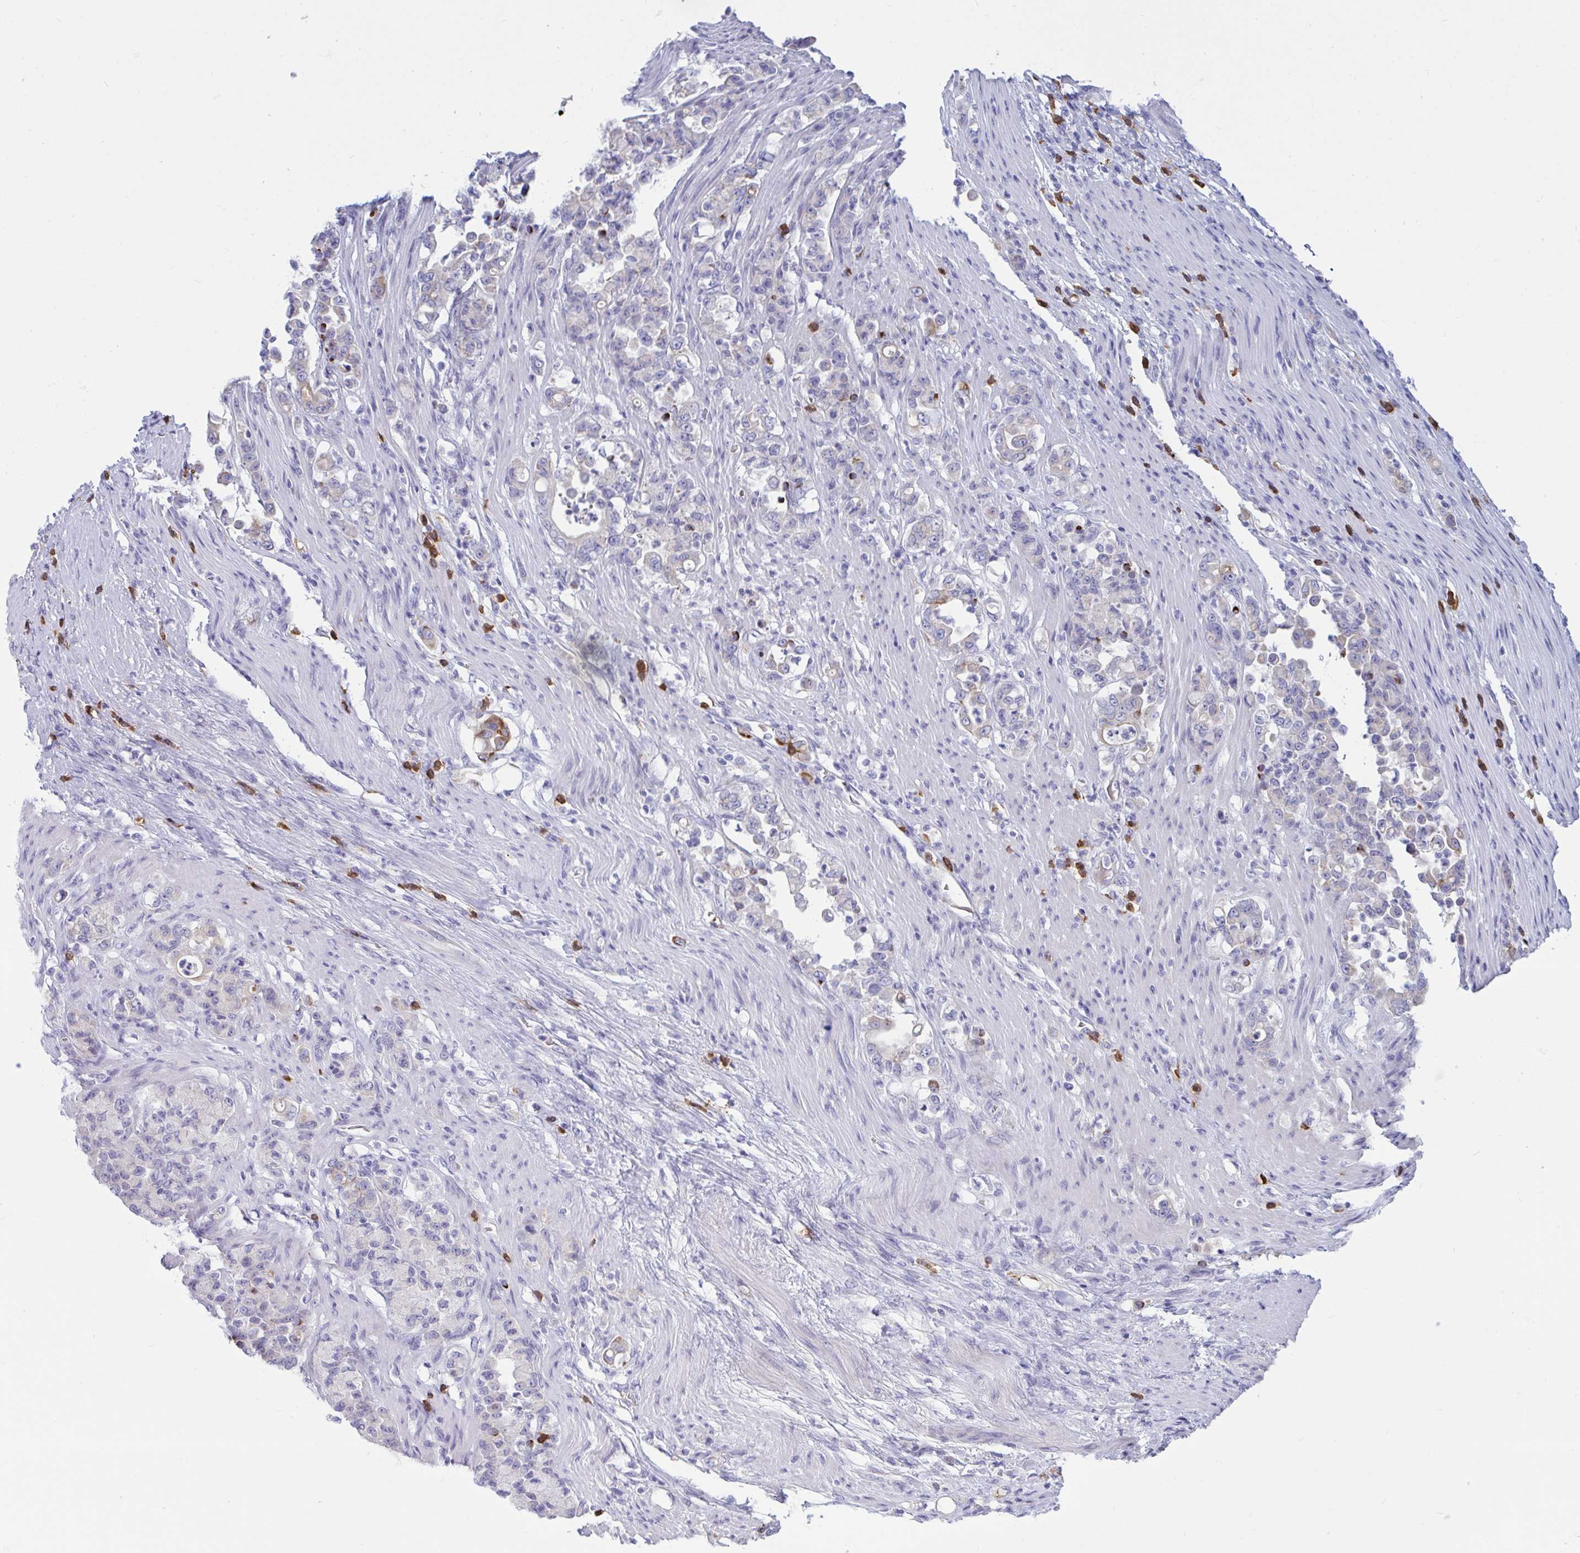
{"staining": {"intensity": "negative", "quantity": "none", "location": "none"}, "tissue": "stomach cancer", "cell_type": "Tumor cells", "image_type": "cancer", "snomed": [{"axis": "morphology", "description": "Normal tissue, NOS"}, {"axis": "morphology", "description": "Adenocarcinoma, NOS"}, {"axis": "topography", "description": "Stomach"}], "caption": "High magnification brightfield microscopy of adenocarcinoma (stomach) stained with DAB (brown) and counterstained with hematoxylin (blue): tumor cells show no significant positivity. (Stains: DAB immunohistochemistry (IHC) with hematoxylin counter stain, Microscopy: brightfield microscopy at high magnification).", "gene": "TAS2R38", "patient": {"sex": "female", "age": 79}}